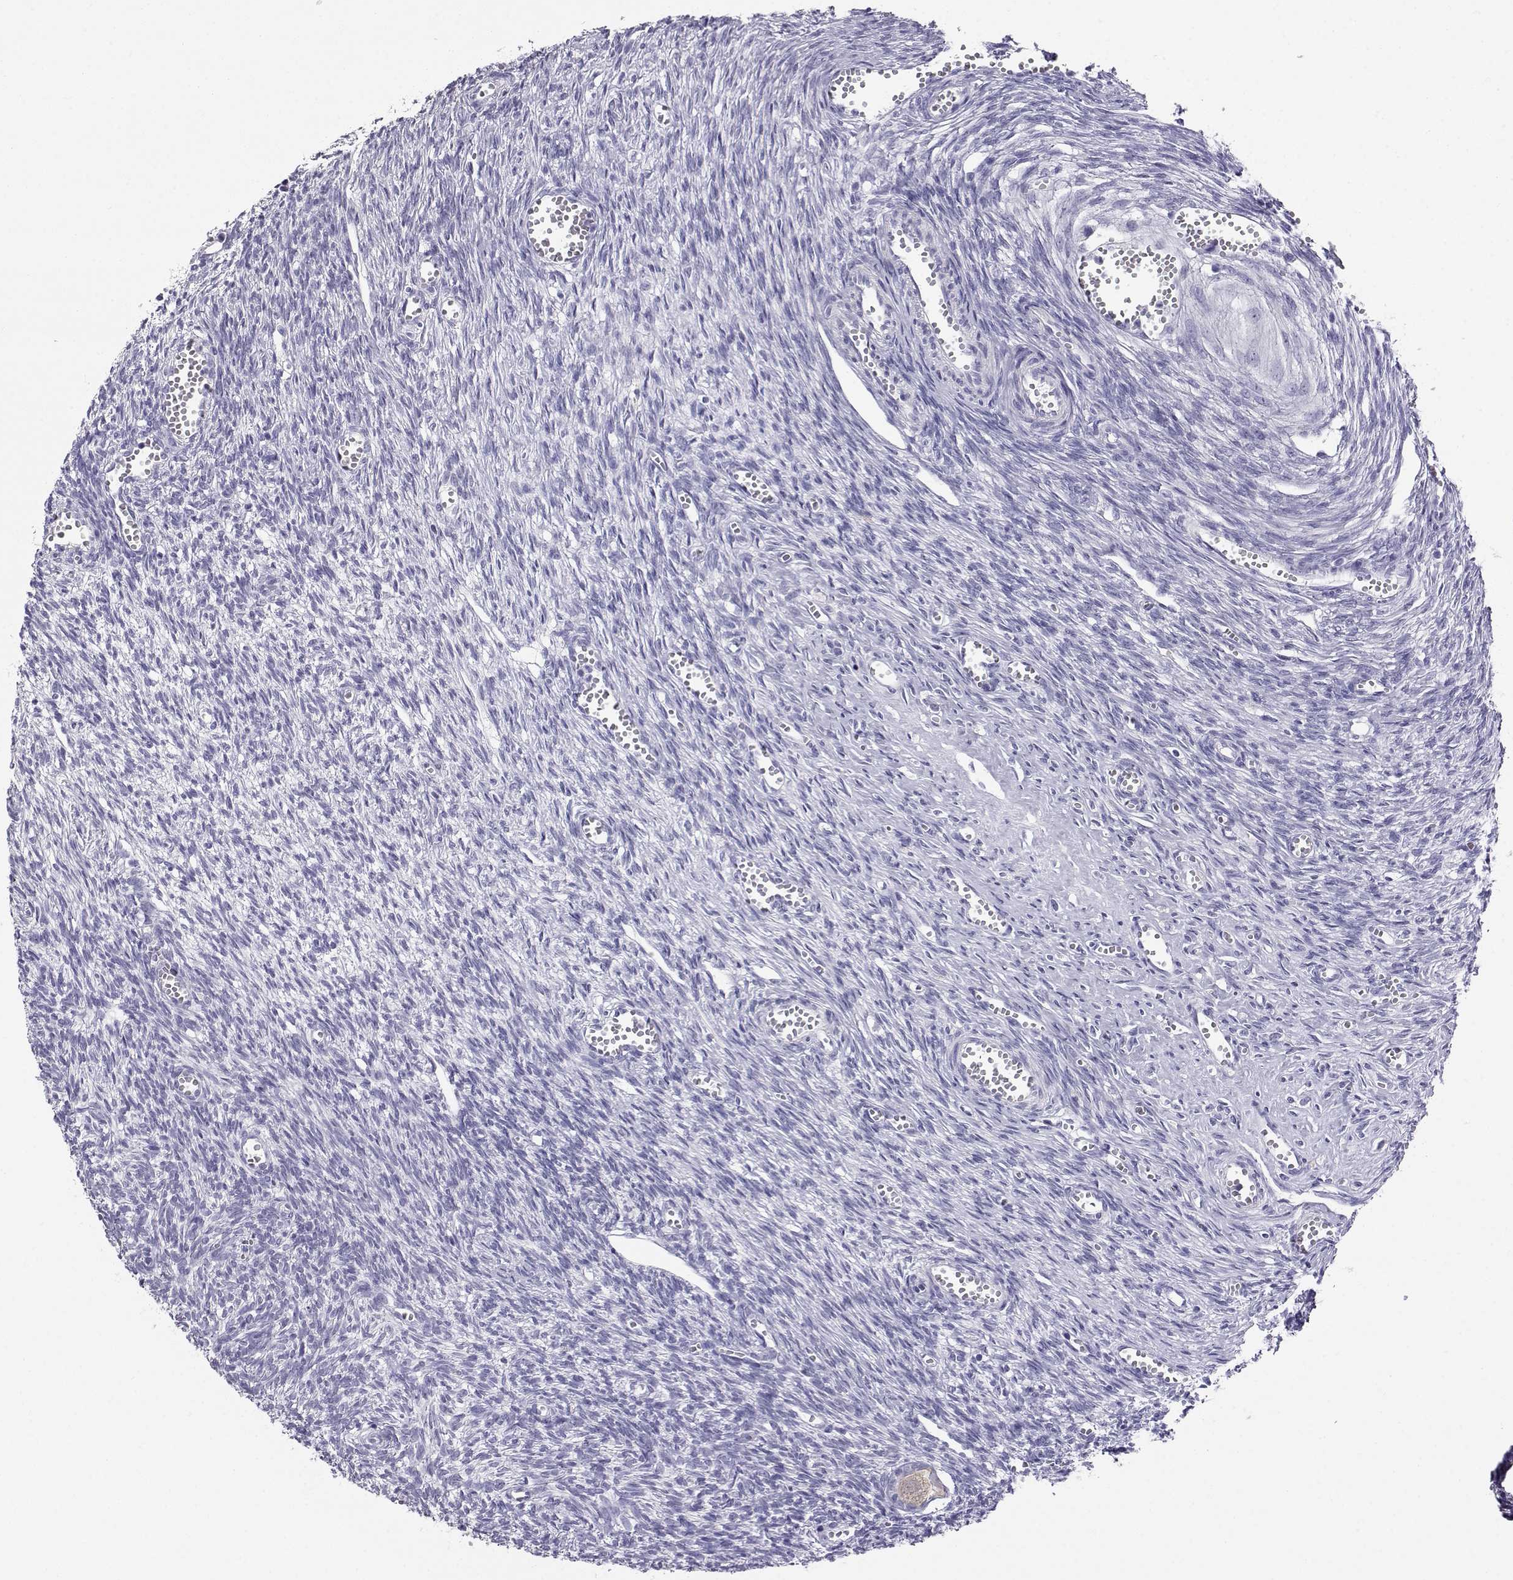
{"staining": {"intensity": "weak", "quantity": "<25%", "location": "cytoplasmic/membranous"}, "tissue": "ovary", "cell_type": "Follicle cells", "image_type": "normal", "snomed": [{"axis": "morphology", "description": "Normal tissue, NOS"}, {"axis": "topography", "description": "Ovary"}], "caption": "Micrograph shows no protein expression in follicle cells of normal ovary. (DAB immunohistochemistry (IHC) visualized using brightfield microscopy, high magnification).", "gene": "AKR1B1", "patient": {"sex": "female", "age": 43}}